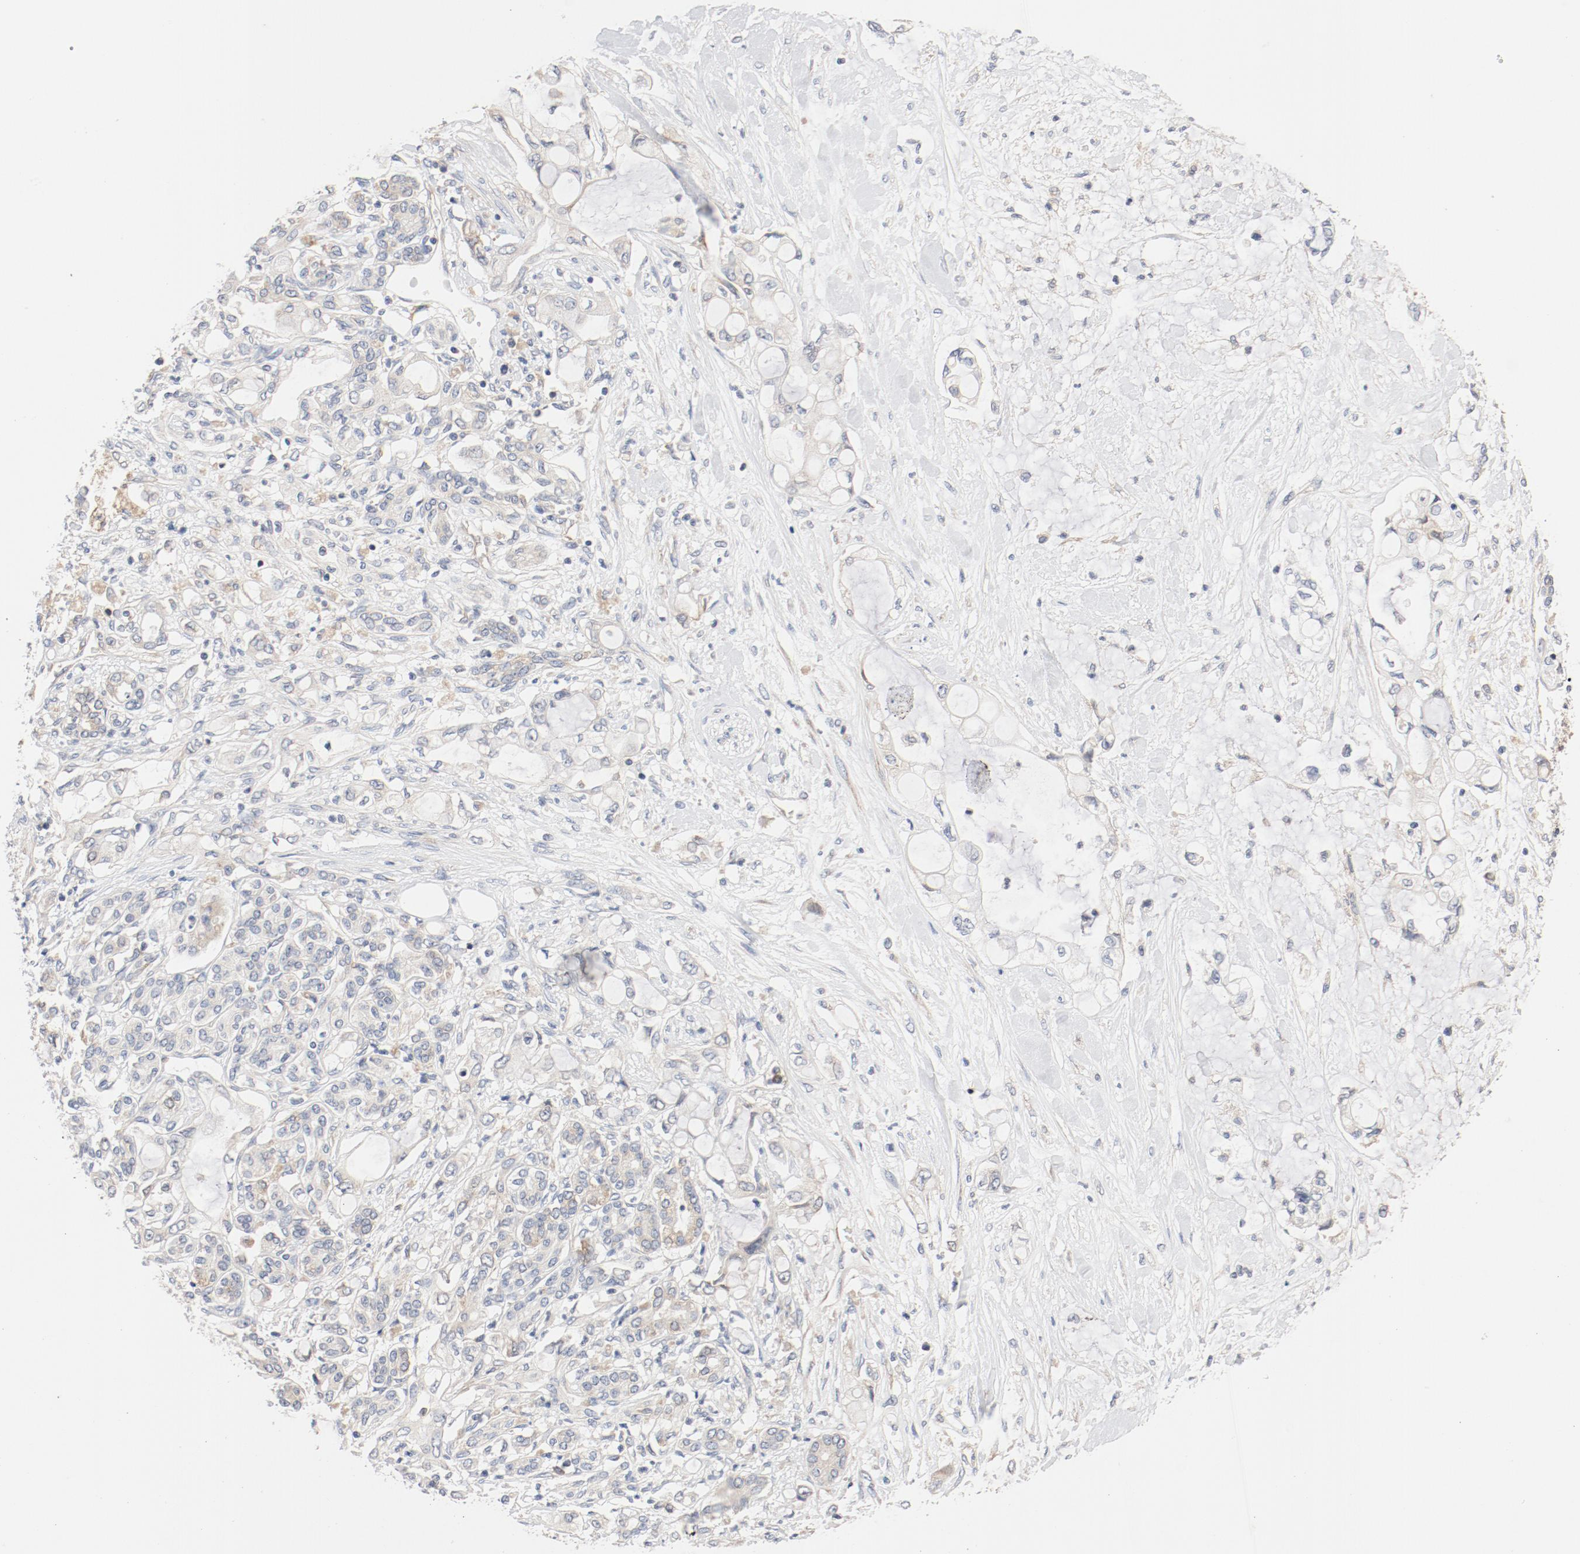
{"staining": {"intensity": "weak", "quantity": ">75%", "location": "cytoplasmic/membranous"}, "tissue": "pancreatic cancer", "cell_type": "Tumor cells", "image_type": "cancer", "snomed": [{"axis": "morphology", "description": "Adenocarcinoma, NOS"}, {"axis": "topography", "description": "Pancreas"}], "caption": "Protein positivity by IHC shows weak cytoplasmic/membranous staining in approximately >75% of tumor cells in pancreatic cancer.", "gene": "RPS6", "patient": {"sex": "female", "age": 70}}